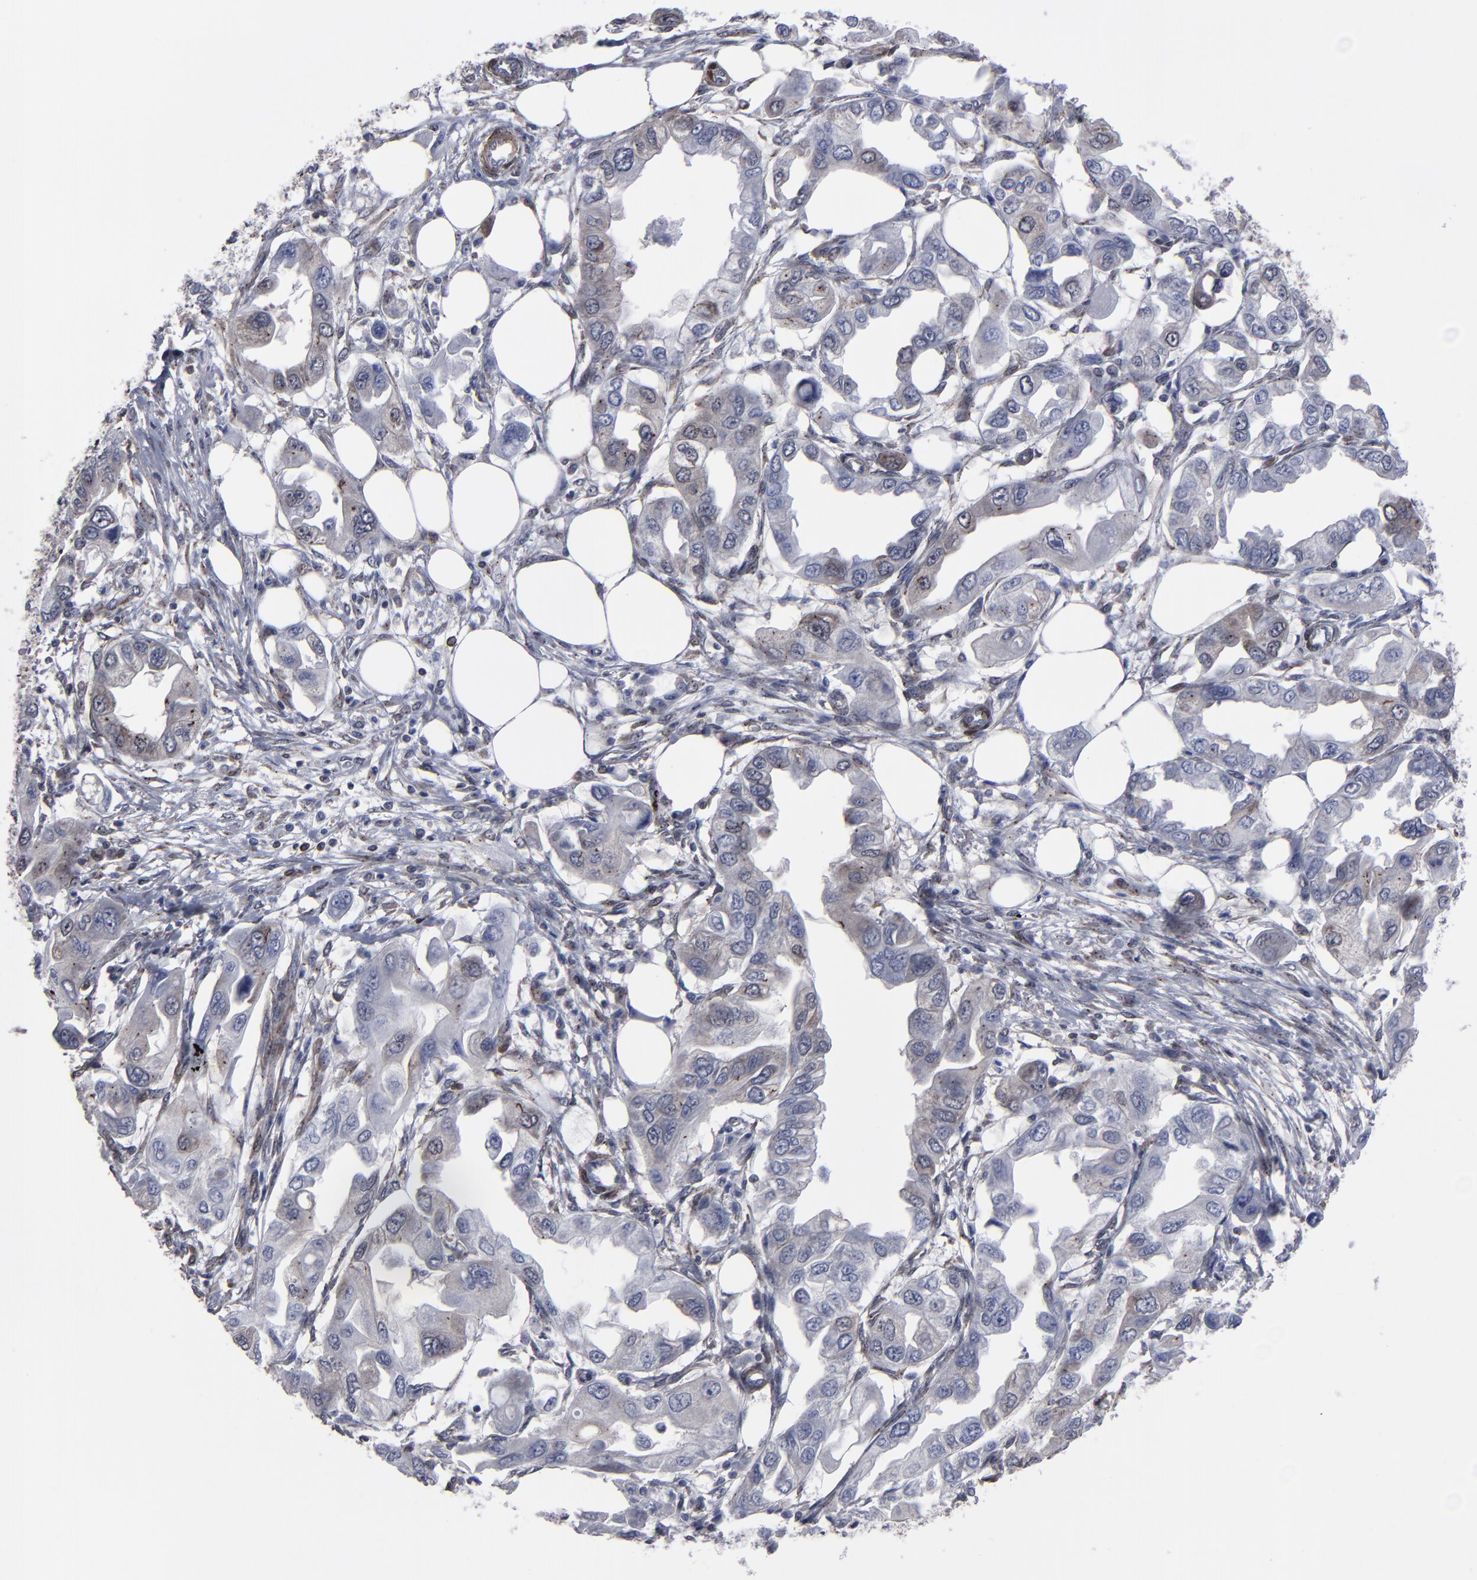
{"staining": {"intensity": "weak", "quantity": ">75%", "location": "cytoplasmic/membranous"}, "tissue": "endometrial cancer", "cell_type": "Tumor cells", "image_type": "cancer", "snomed": [{"axis": "morphology", "description": "Adenocarcinoma, NOS"}, {"axis": "topography", "description": "Endometrium"}], "caption": "IHC histopathology image of neoplastic tissue: human adenocarcinoma (endometrial) stained using immunohistochemistry (IHC) exhibits low levels of weak protein expression localized specifically in the cytoplasmic/membranous of tumor cells, appearing as a cytoplasmic/membranous brown color.", "gene": "KIAA2026", "patient": {"sex": "female", "age": 67}}